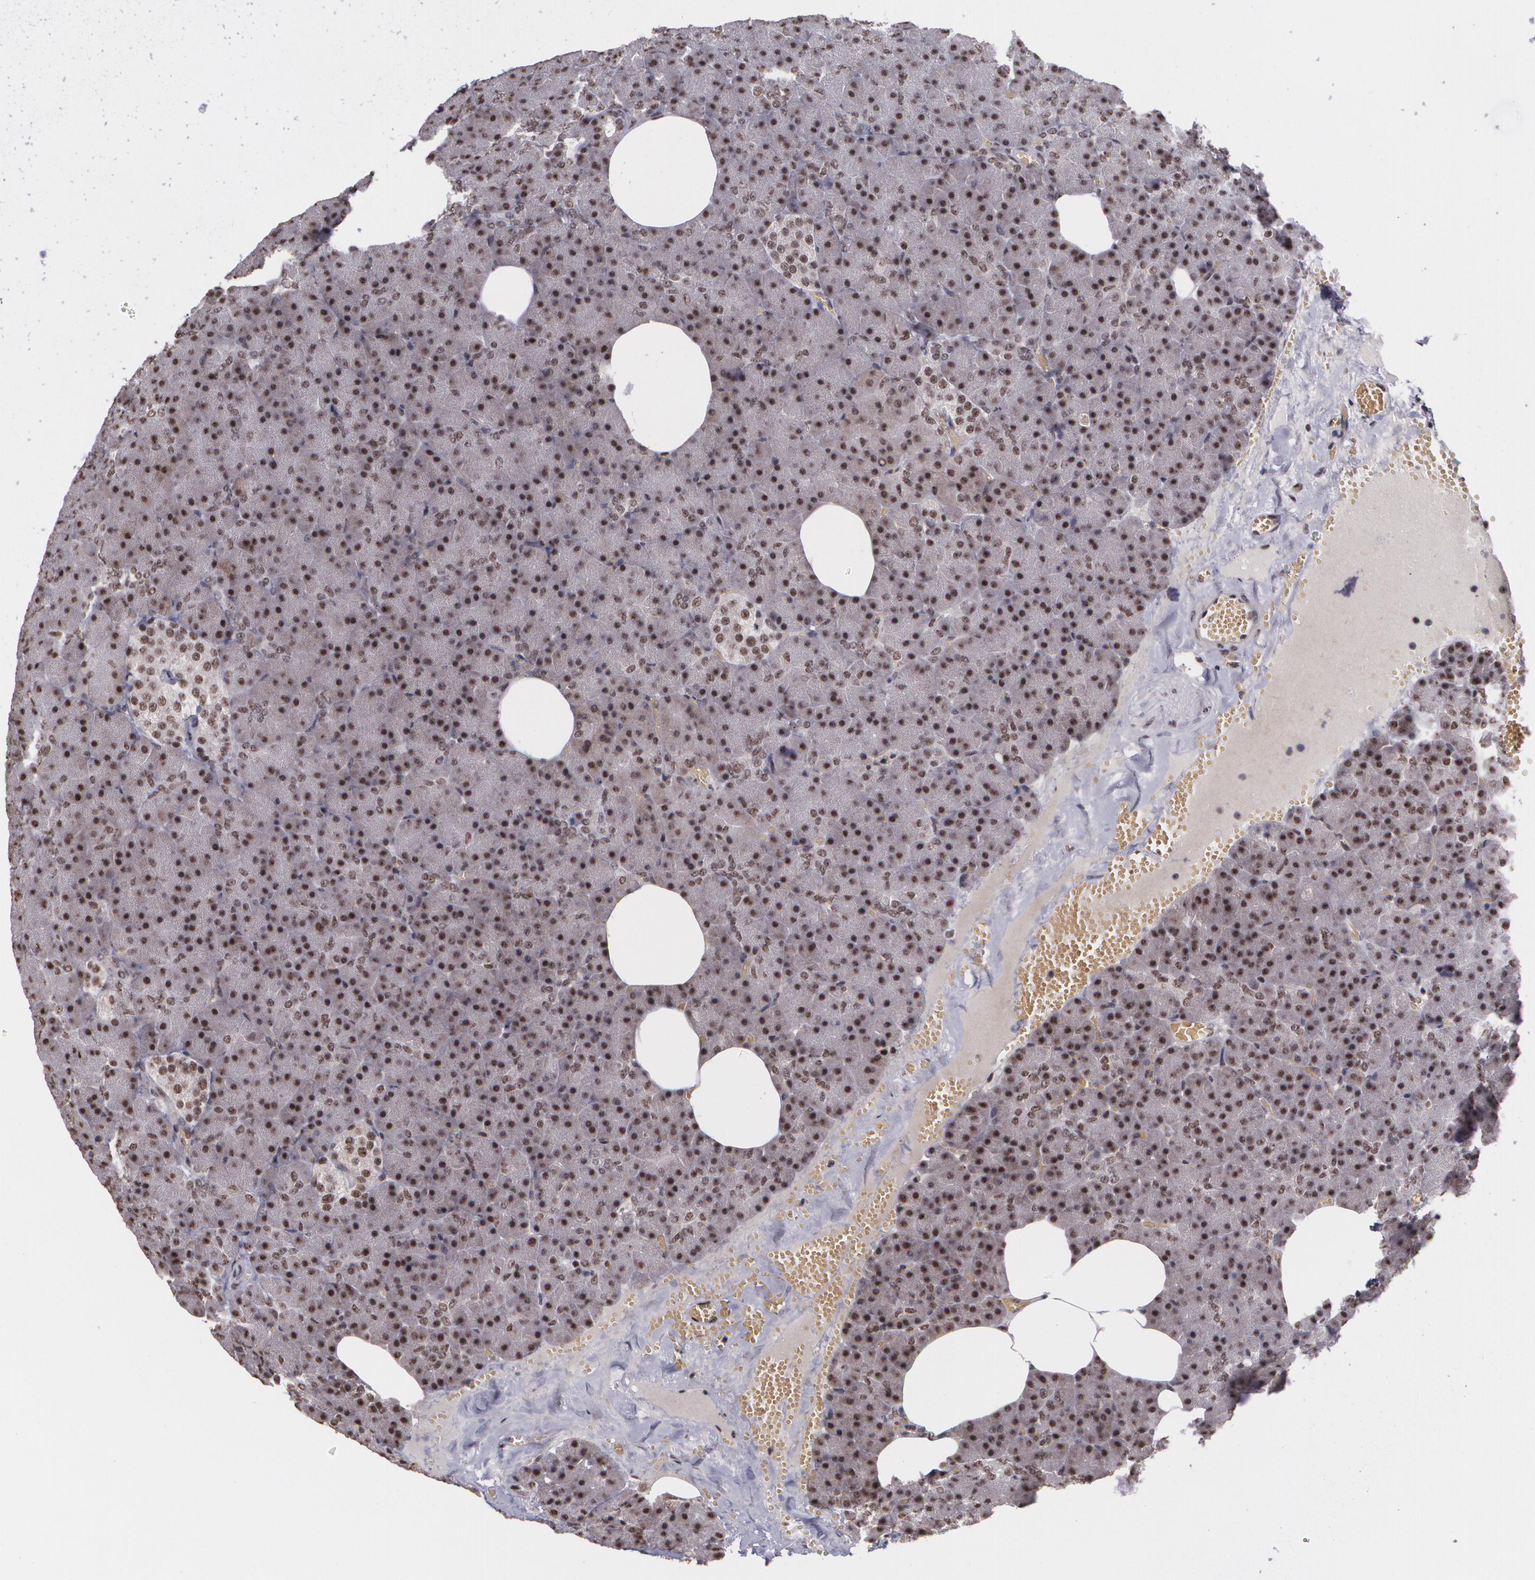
{"staining": {"intensity": "moderate", "quantity": ">75%", "location": "nuclear"}, "tissue": "pancreas", "cell_type": "Exocrine glandular cells", "image_type": "normal", "snomed": [{"axis": "morphology", "description": "Normal tissue, NOS"}, {"axis": "topography", "description": "Pancreas"}], "caption": "Immunohistochemical staining of normal pancreas reveals >75% levels of moderate nuclear protein staining in approximately >75% of exocrine glandular cells.", "gene": "C6orf15", "patient": {"sex": "female", "age": 35}}